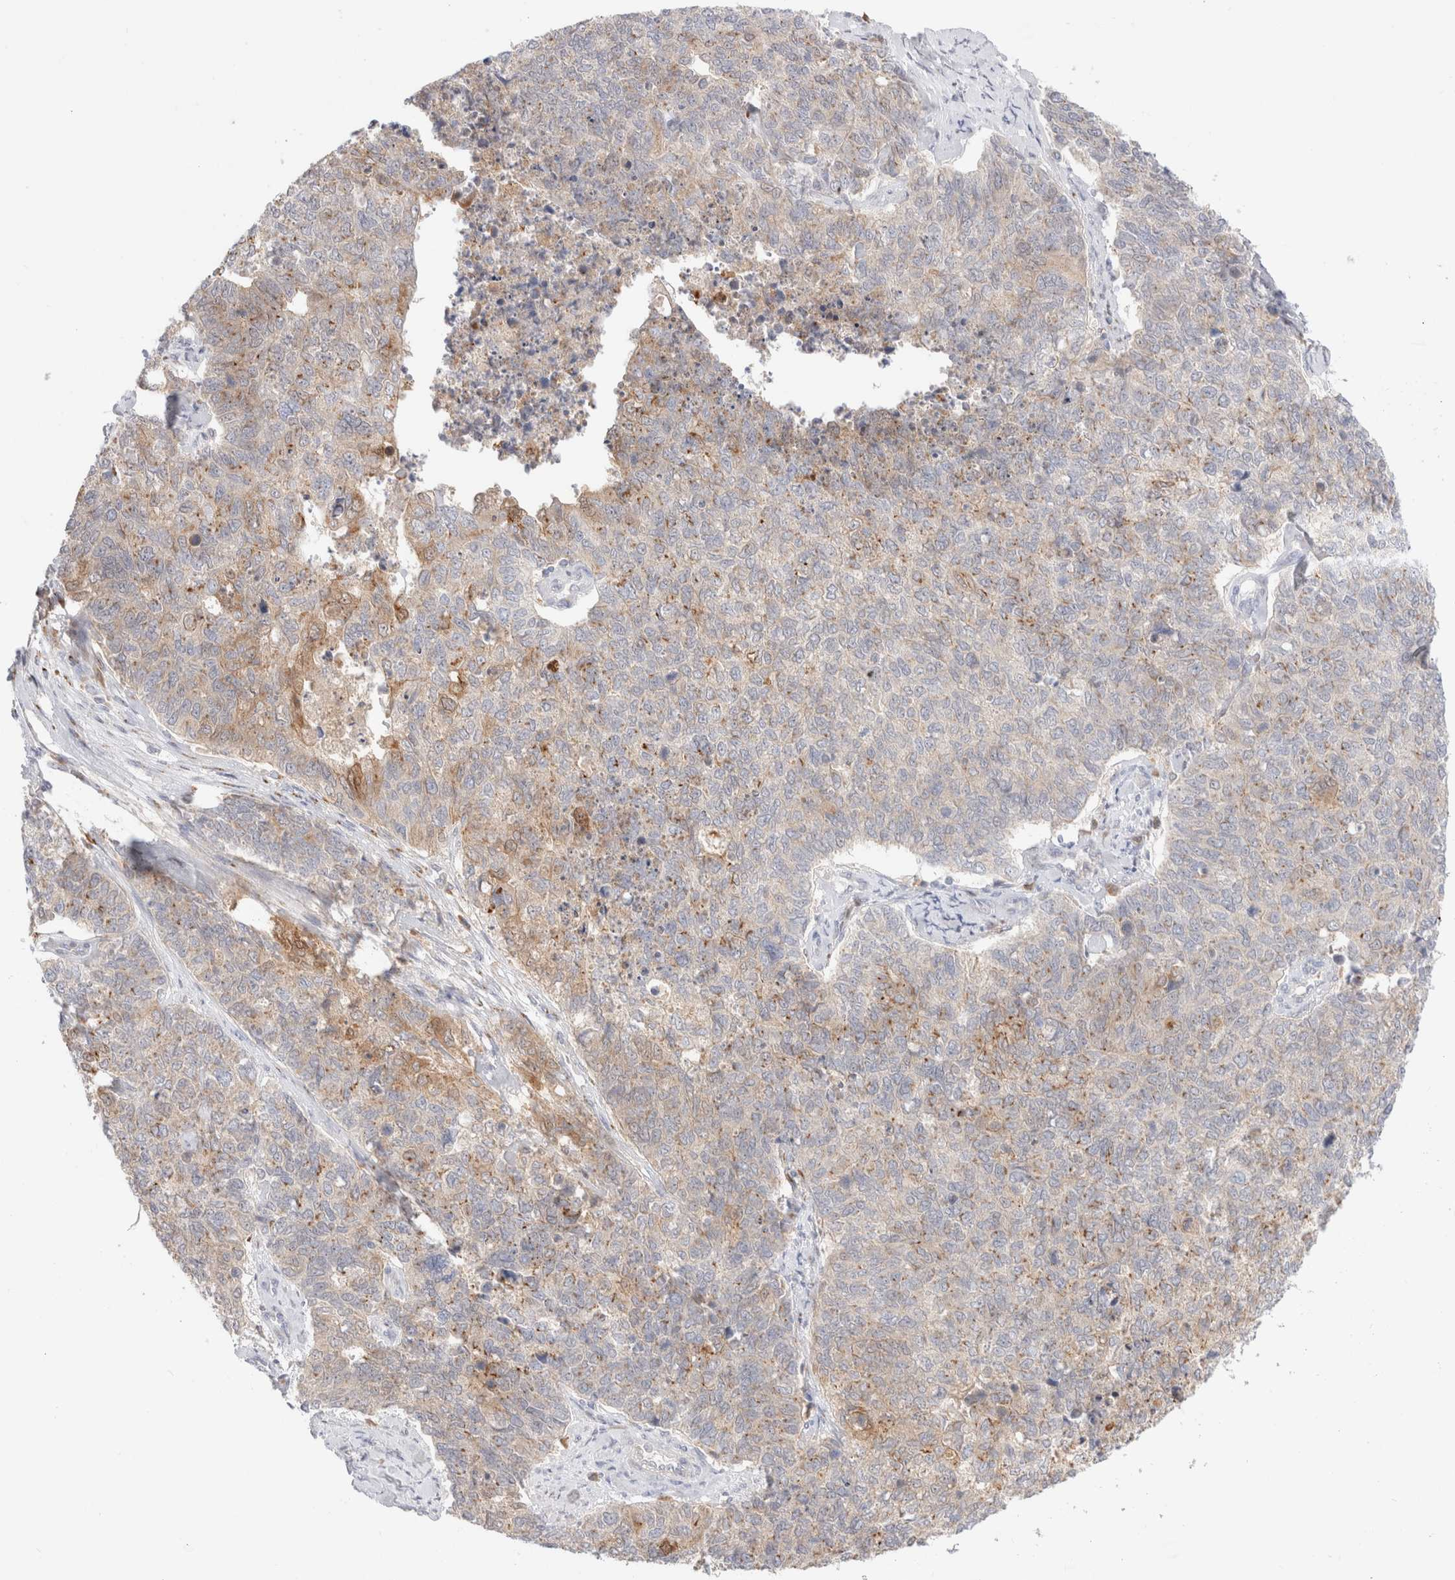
{"staining": {"intensity": "moderate", "quantity": "<25%", "location": "cytoplasmic/membranous"}, "tissue": "cervical cancer", "cell_type": "Tumor cells", "image_type": "cancer", "snomed": [{"axis": "morphology", "description": "Squamous cell carcinoma, NOS"}, {"axis": "topography", "description": "Cervix"}], "caption": "High-power microscopy captured an immunohistochemistry histopathology image of cervical cancer (squamous cell carcinoma), revealing moderate cytoplasmic/membranous expression in approximately <25% of tumor cells. The protein of interest is stained brown, and the nuclei are stained in blue (DAB (3,3'-diaminobenzidine) IHC with brightfield microscopy, high magnification).", "gene": "EFCAB13", "patient": {"sex": "female", "age": 63}}